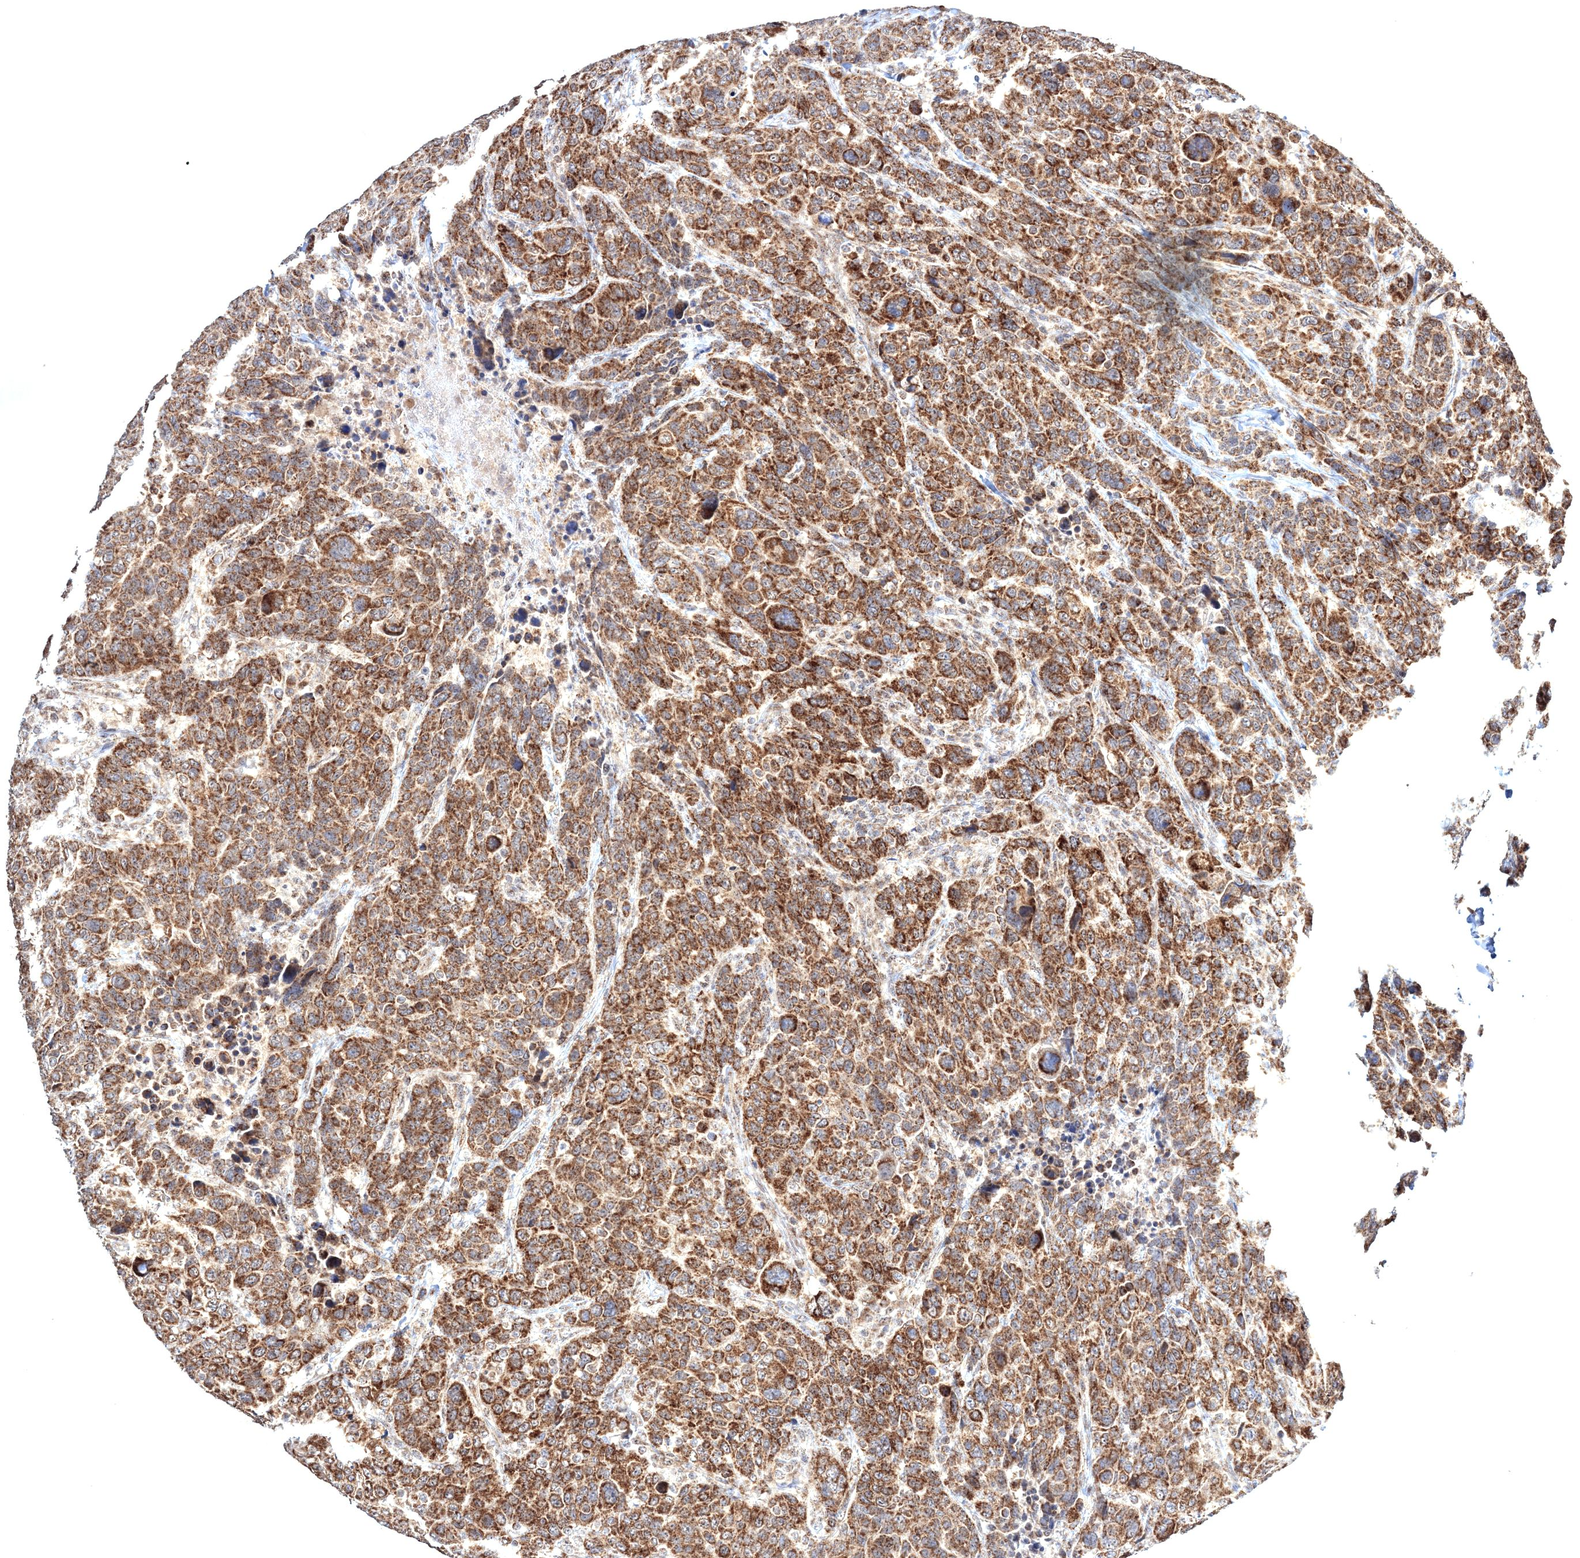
{"staining": {"intensity": "moderate", "quantity": ">75%", "location": "cytoplasmic/membranous"}, "tissue": "breast cancer", "cell_type": "Tumor cells", "image_type": "cancer", "snomed": [{"axis": "morphology", "description": "Duct carcinoma"}, {"axis": "topography", "description": "Breast"}], "caption": "Protein analysis of breast cancer (intraductal carcinoma) tissue demonstrates moderate cytoplasmic/membranous positivity in about >75% of tumor cells.", "gene": "PEX13", "patient": {"sex": "female", "age": 37}}